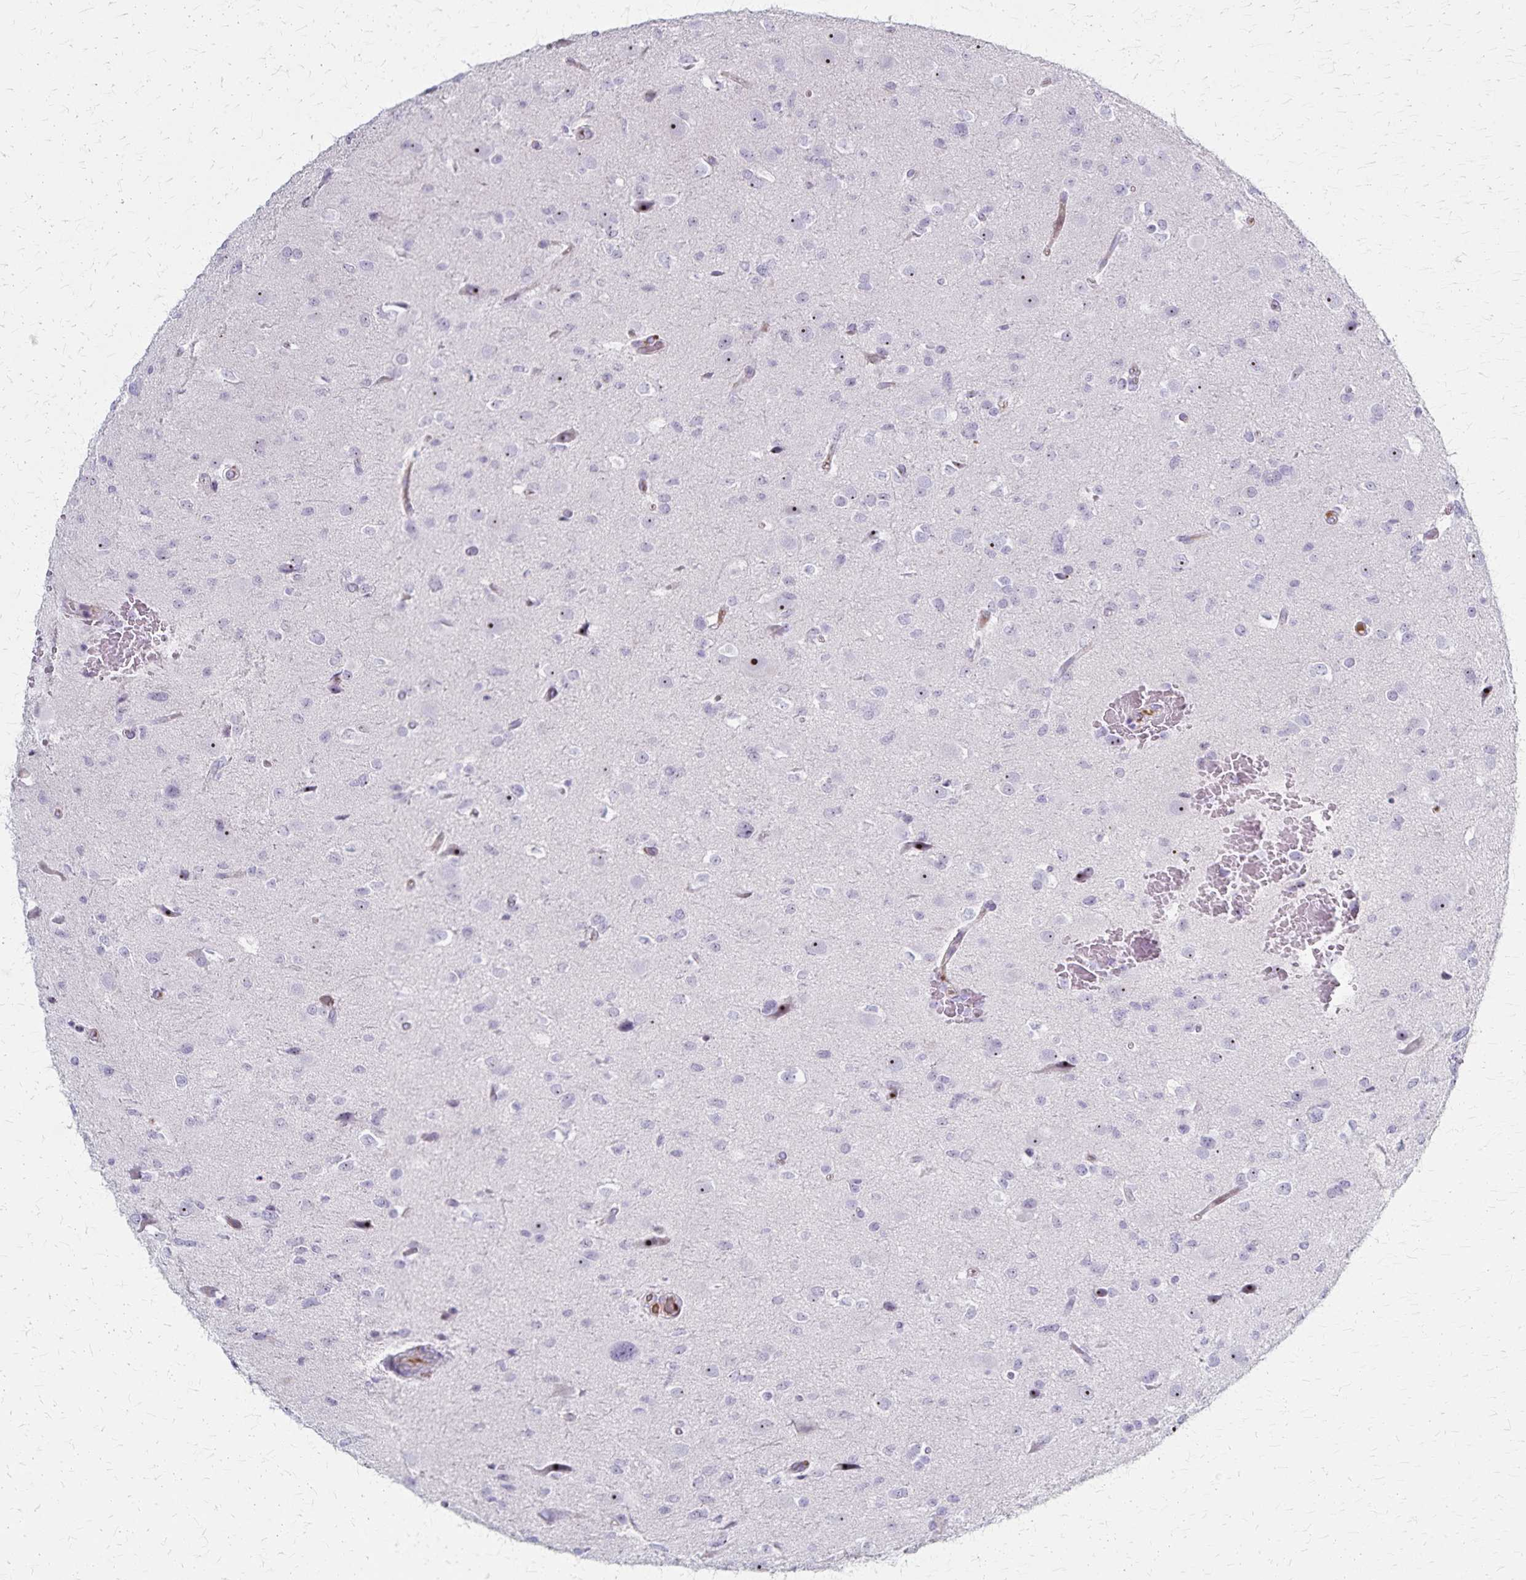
{"staining": {"intensity": "negative", "quantity": "none", "location": "none"}, "tissue": "glioma", "cell_type": "Tumor cells", "image_type": "cancer", "snomed": [{"axis": "morphology", "description": "Glioma, malignant, Low grade"}, {"axis": "topography", "description": "Brain"}], "caption": "IHC image of neoplastic tissue: glioma stained with DAB shows no significant protein positivity in tumor cells. The staining is performed using DAB brown chromogen with nuclei counter-stained in using hematoxylin.", "gene": "DLK2", "patient": {"sex": "female", "age": 32}}